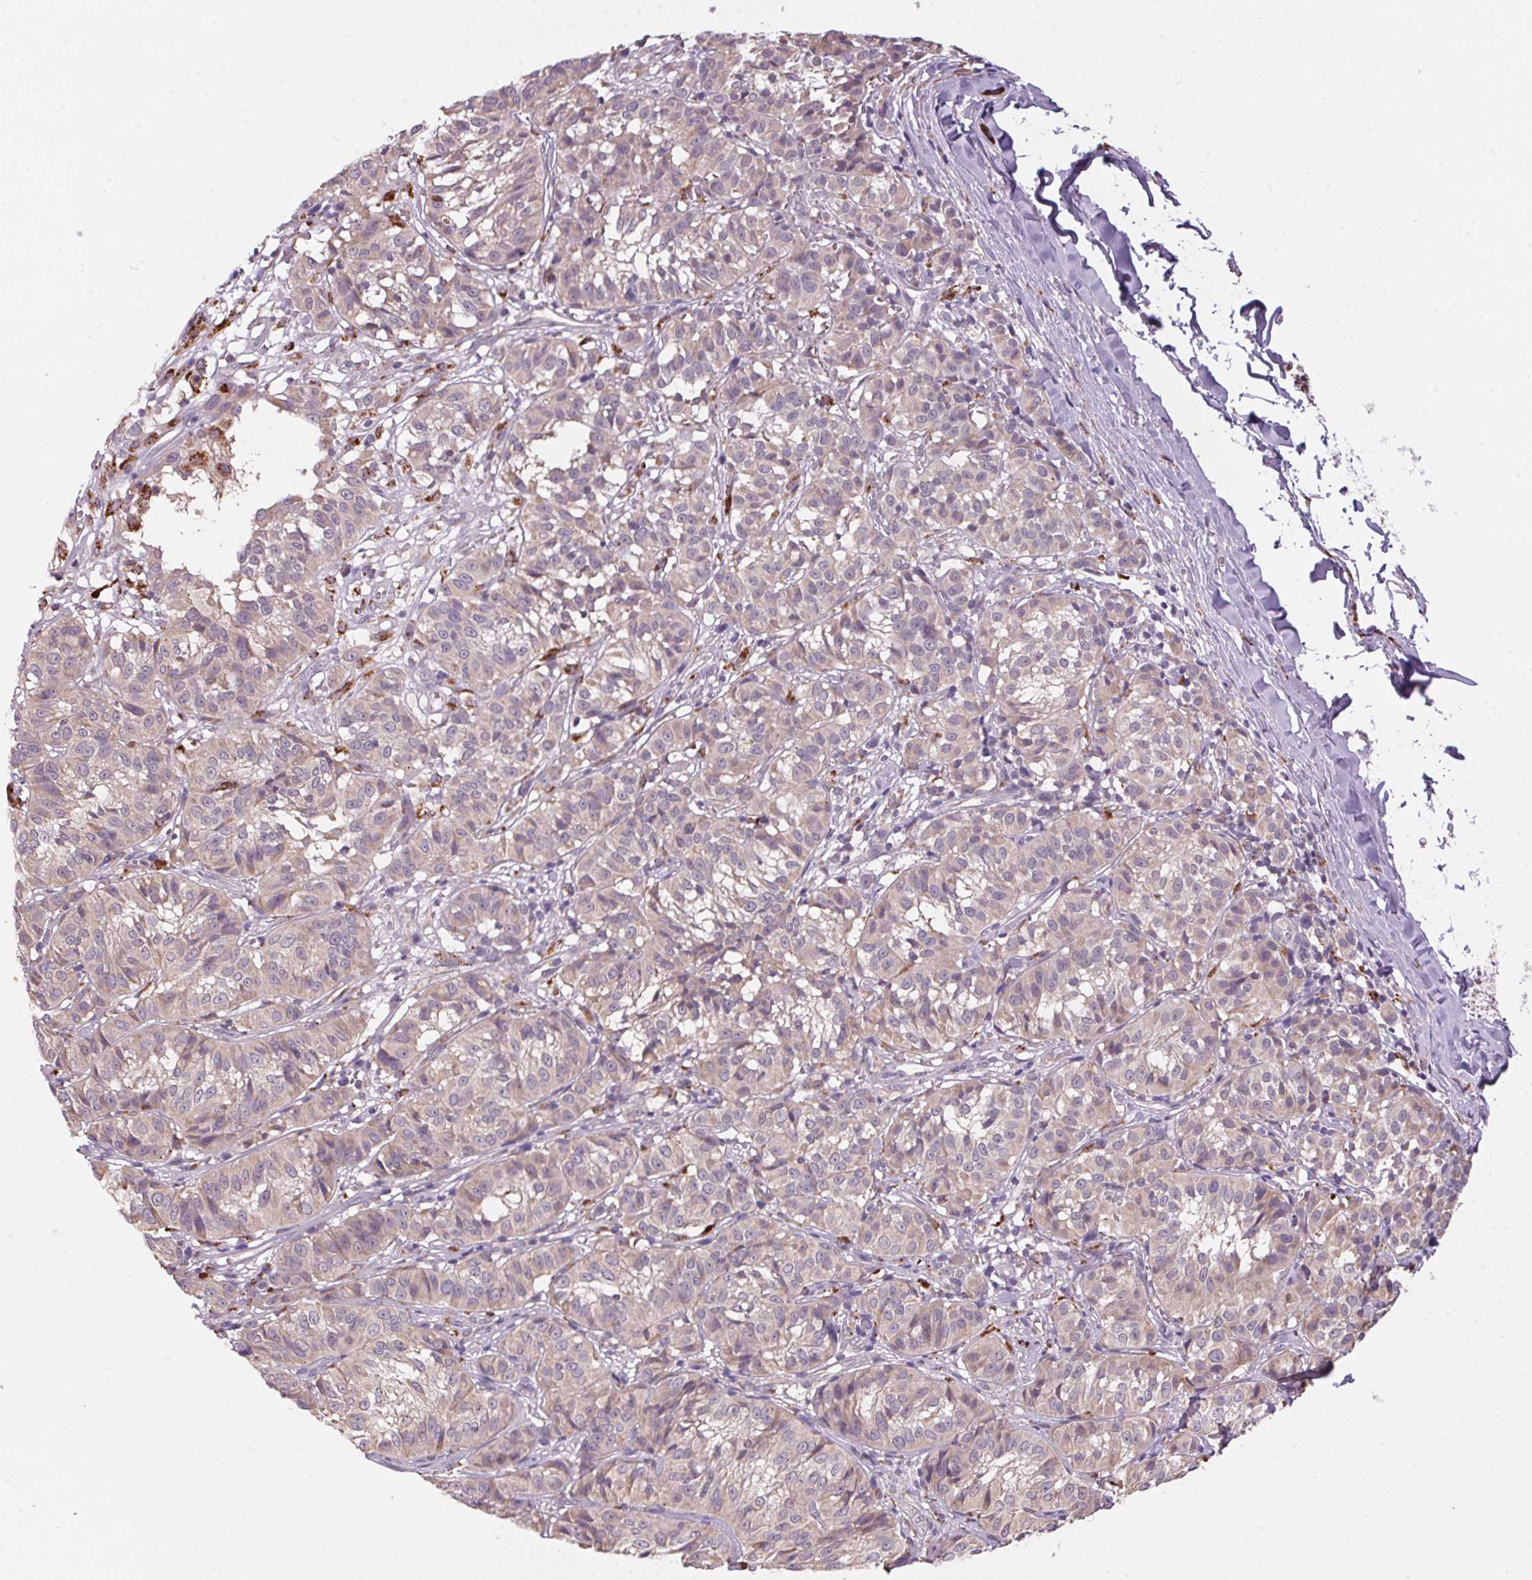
{"staining": {"intensity": "weak", "quantity": "<25%", "location": "cytoplasmic/membranous"}, "tissue": "melanoma", "cell_type": "Tumor cells", "image_type": "cancer", "snomed": [{"axis": "morphology", "description": "Malignant melanoma, NOS"}, {"axis": "topography", "description": "Skin"}], "caption": "Tumor cells show no significant positivity in malignant melanoma. Brightfield microscopy of IHC stained with DAB (3,3'-diaminobenzidine) (brown) and hematoxylin (blue), captured at high magnification.", "gene": "ADH5", "patient": {"sex": "female", "age": 72}}